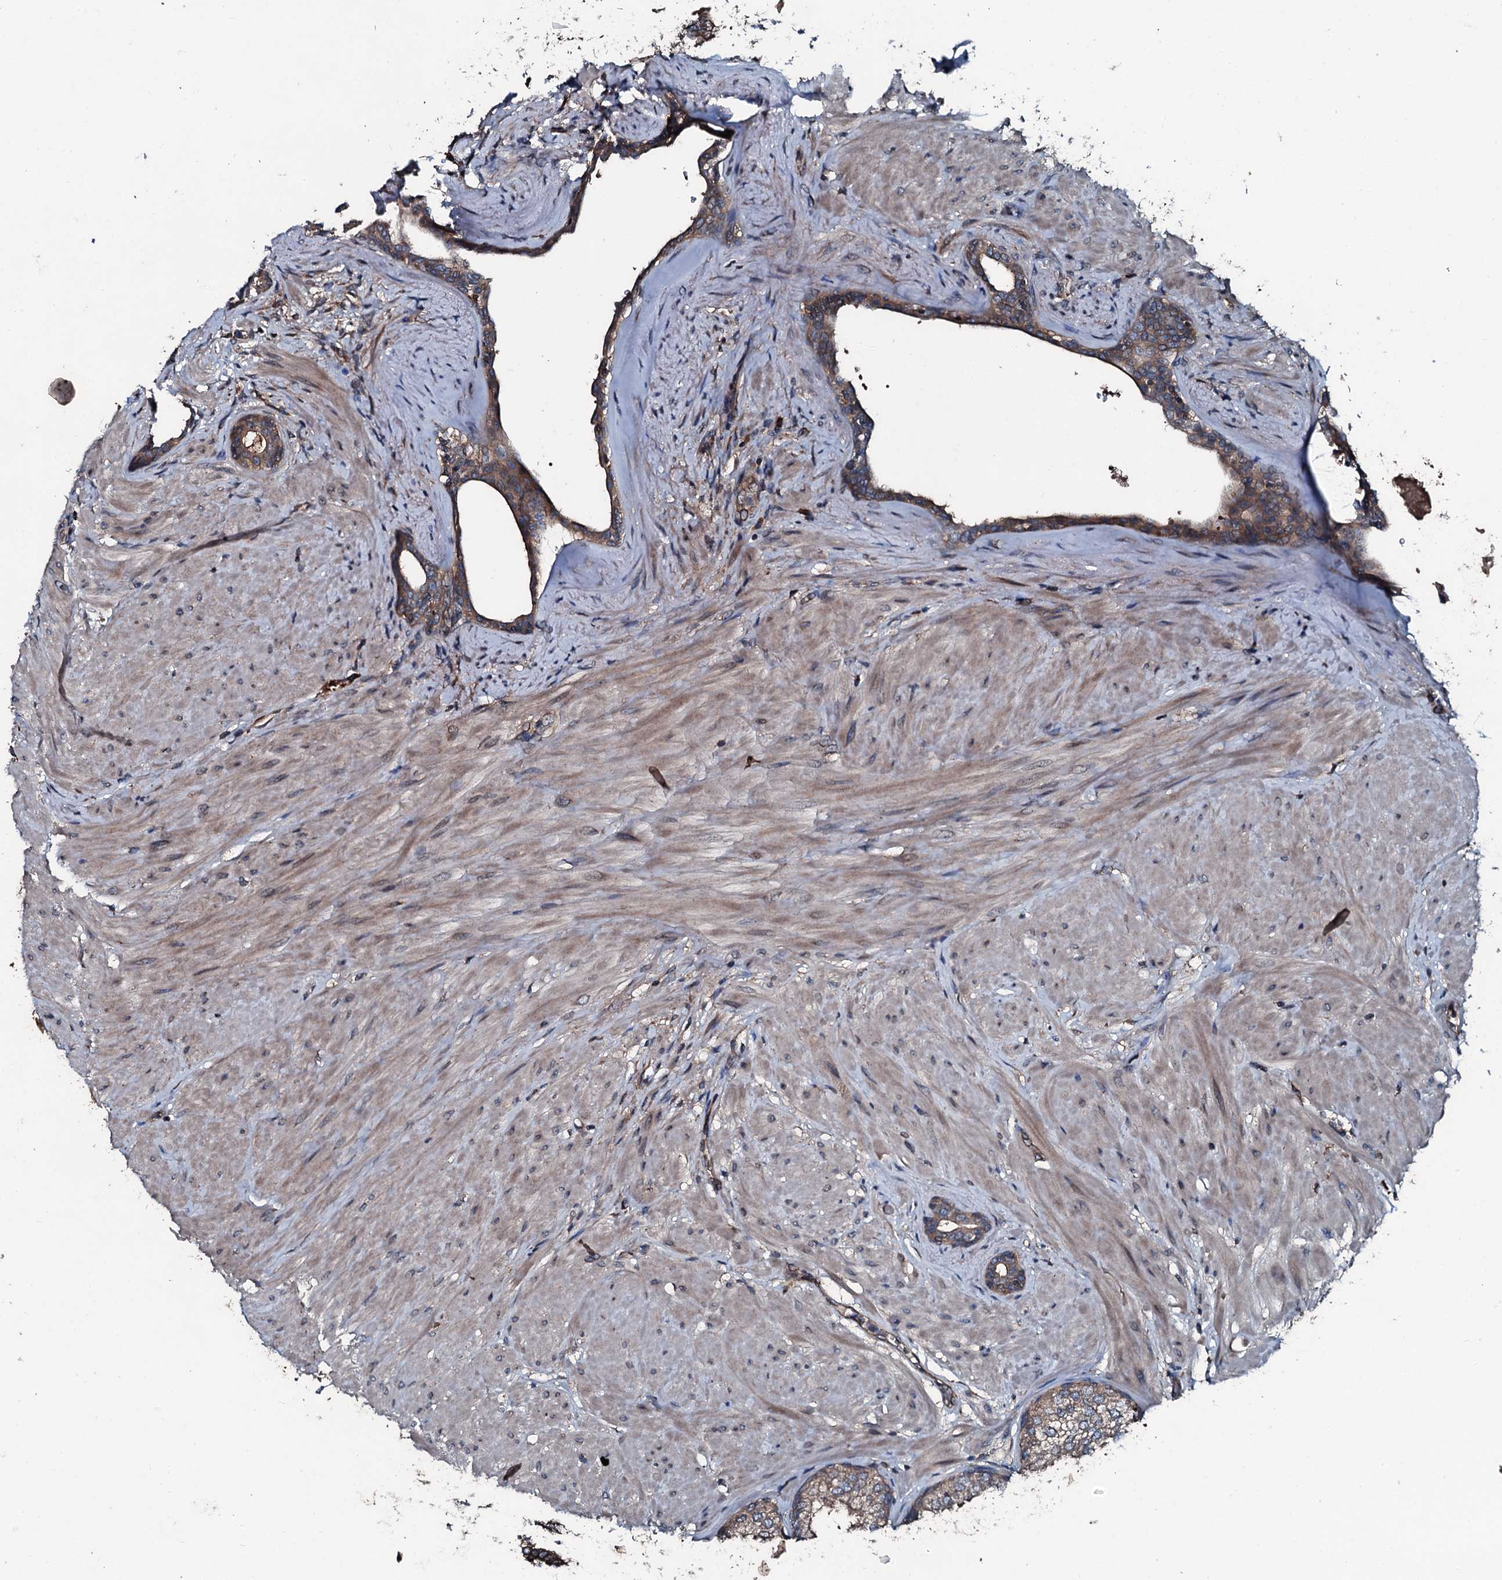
{"staining": {"intensity": "moderate", "quantity": ">75%", "location": "cytoplasmic/membranous"}, "tissue": "prostate", "cell_type": "Glandular cells", "image_type": "normal", "snomed": [{"axis": "morphology", "description": "Normal tissue, NOS"}, {"axis": "topography", "description": "Prostate"}], "caption": "Immunohistochemistry (IHC) histopathology image of benign prostate stained for a protein (brown), which displays medium levels of moderate cytoplasmic/membranous staining in about >75% of glandular cells.", "gene": "AARS1", "patient": {"sex": "male", "age": 48}}